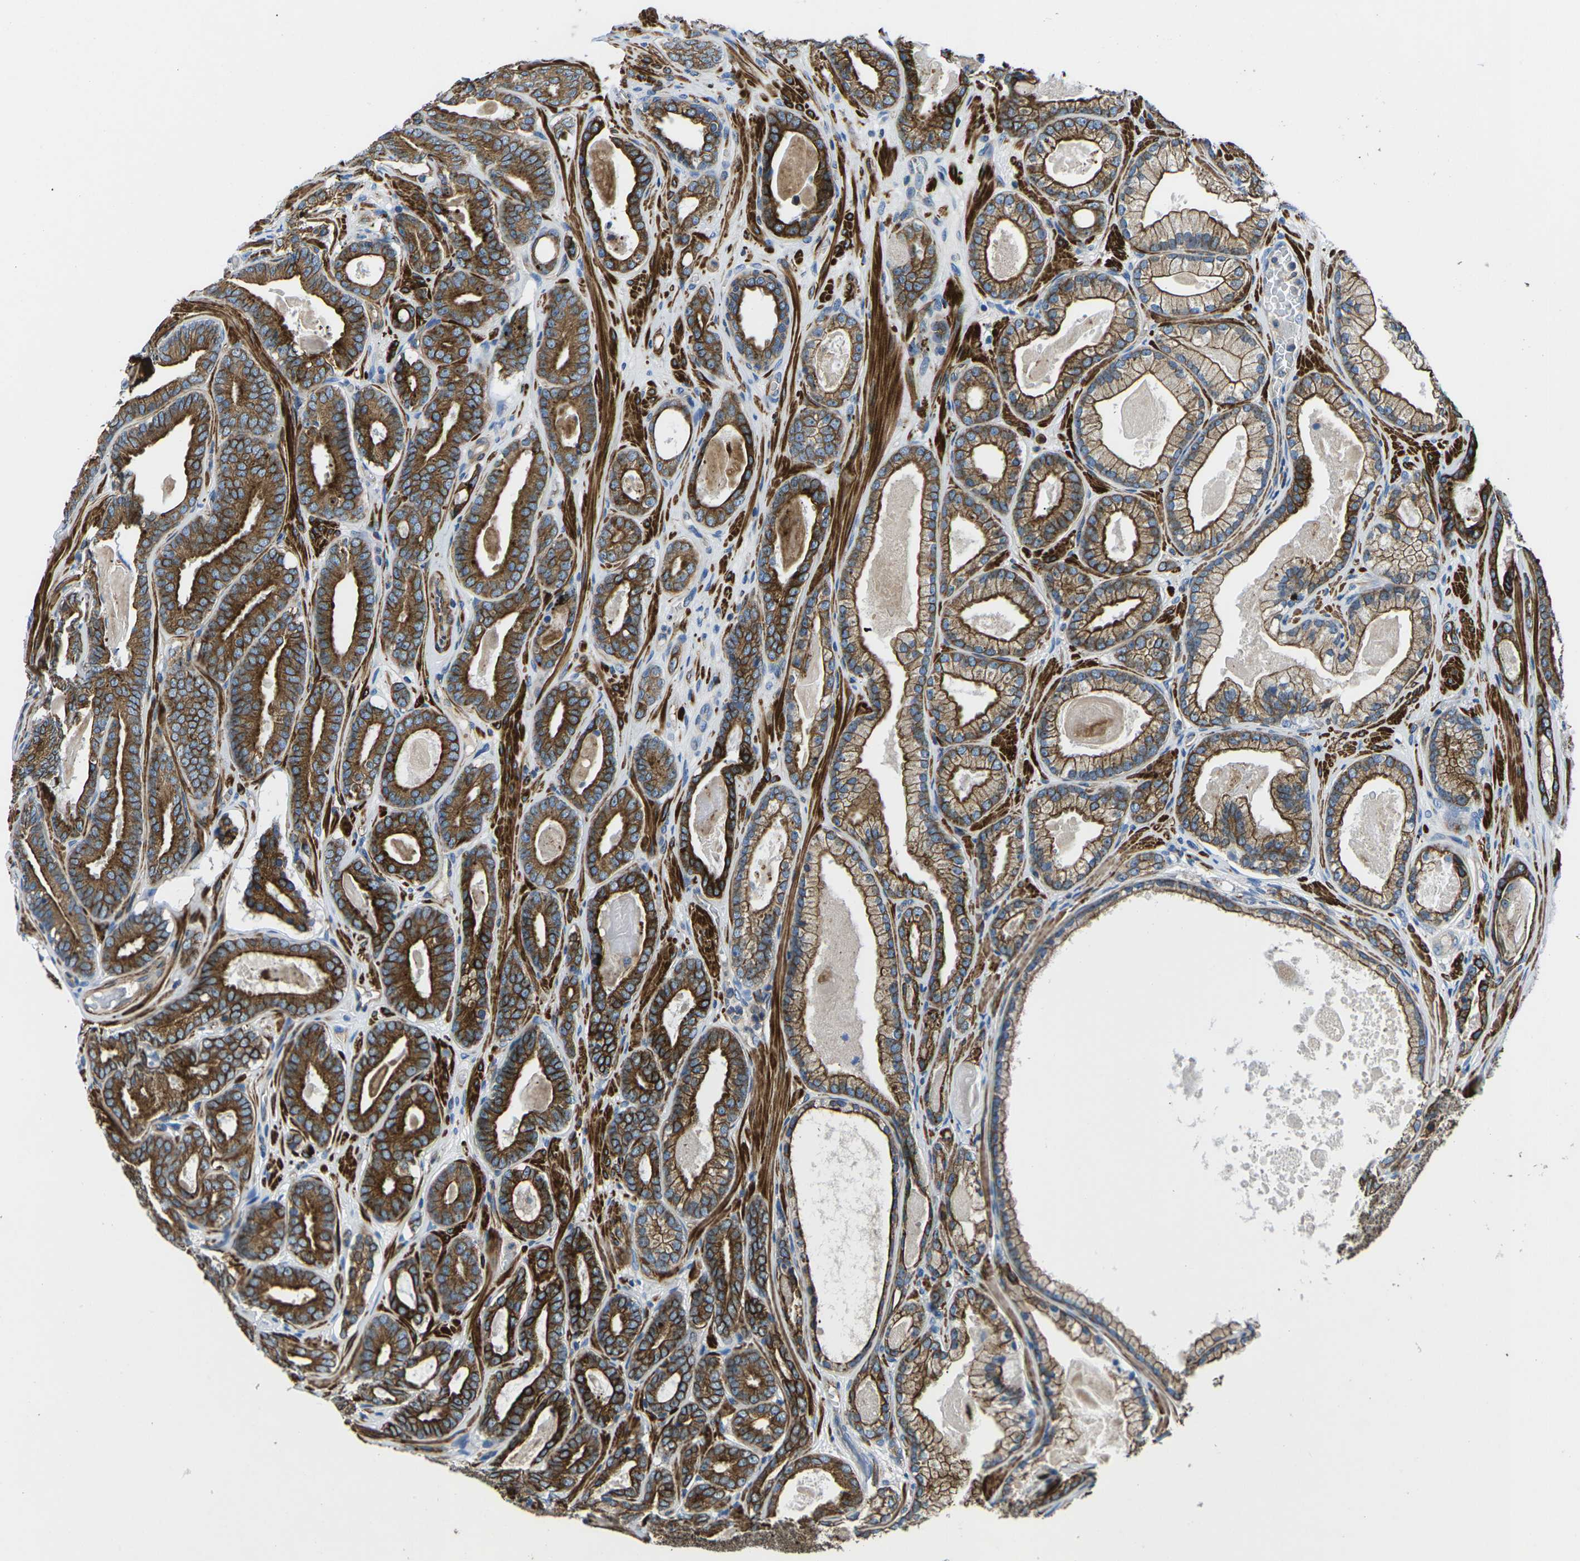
{"staining": {"intensity": "strong", "quantity": ">75%", "location": "cytoplasmic/membranous"}, "tissue": "prostate cancer", "cell_type": "Tumor cells", "image_type": "cancer", "snomed": [{"axis": "morphology", "description": "Adenocarcinoma, High grade"}, {"axis": "topography", "description": "Prostate"}], "caption": "The histopathology image shows staining of prostate cancer, revealing strong cytoplasmic/membranous protein positivity (brown color) within tumor cells. The protein is shown in brown color, while the nuclei are stained blue.", "gene": "KCNJ15", "patient": {"sex": "male", "age": 60}}